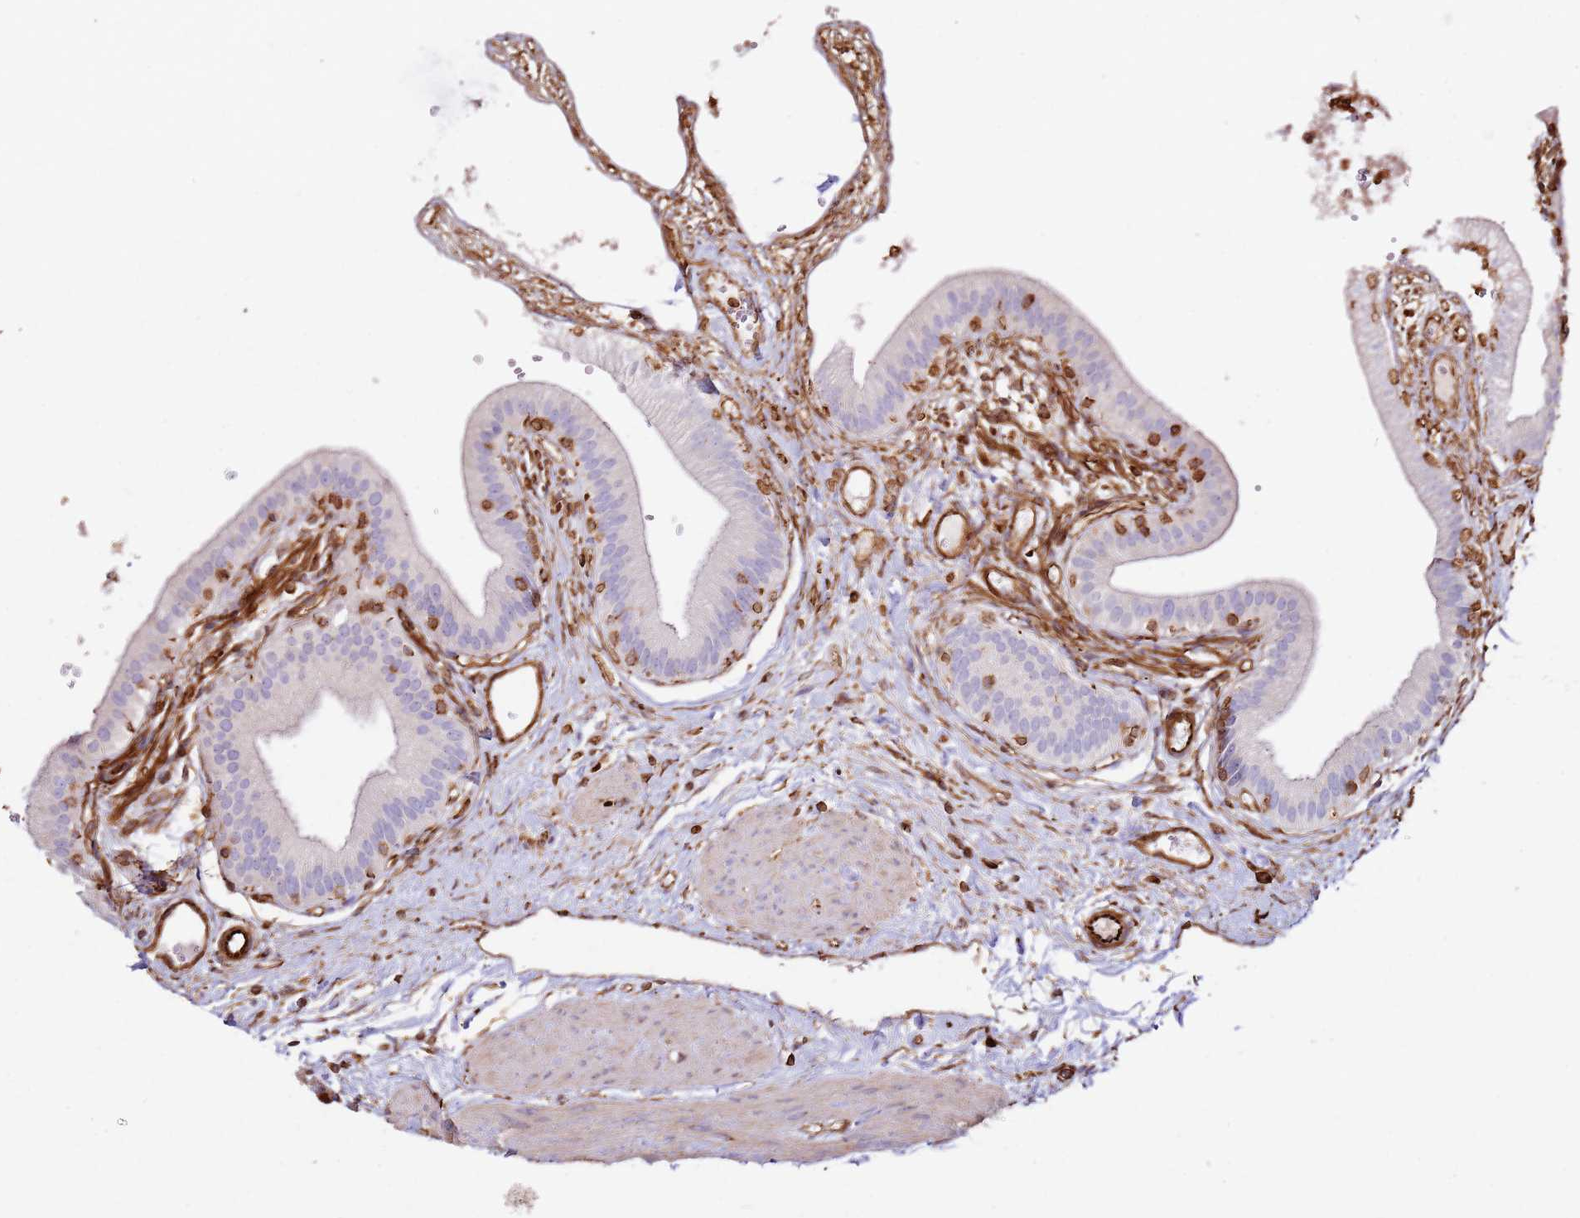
{"staining": {"intensity": "negative", "quantity": "none", "location": "none"}, "tissue": "gallbladder", "cell_type": "Glandular cells", "image_type": "normal", "snomed": [{"axis": "morphology", "description": "Normal tissue, NOS"}, {"axis": "topography", "description": "Gallbladder"}], "caption": "A micrograph of human gallbladder is negative for staining in glandular cells. (IHC, brightfield microscopy, high magnification).", "gene": "MRGPRE", "patient": {"sex": "female", "age": 54}}